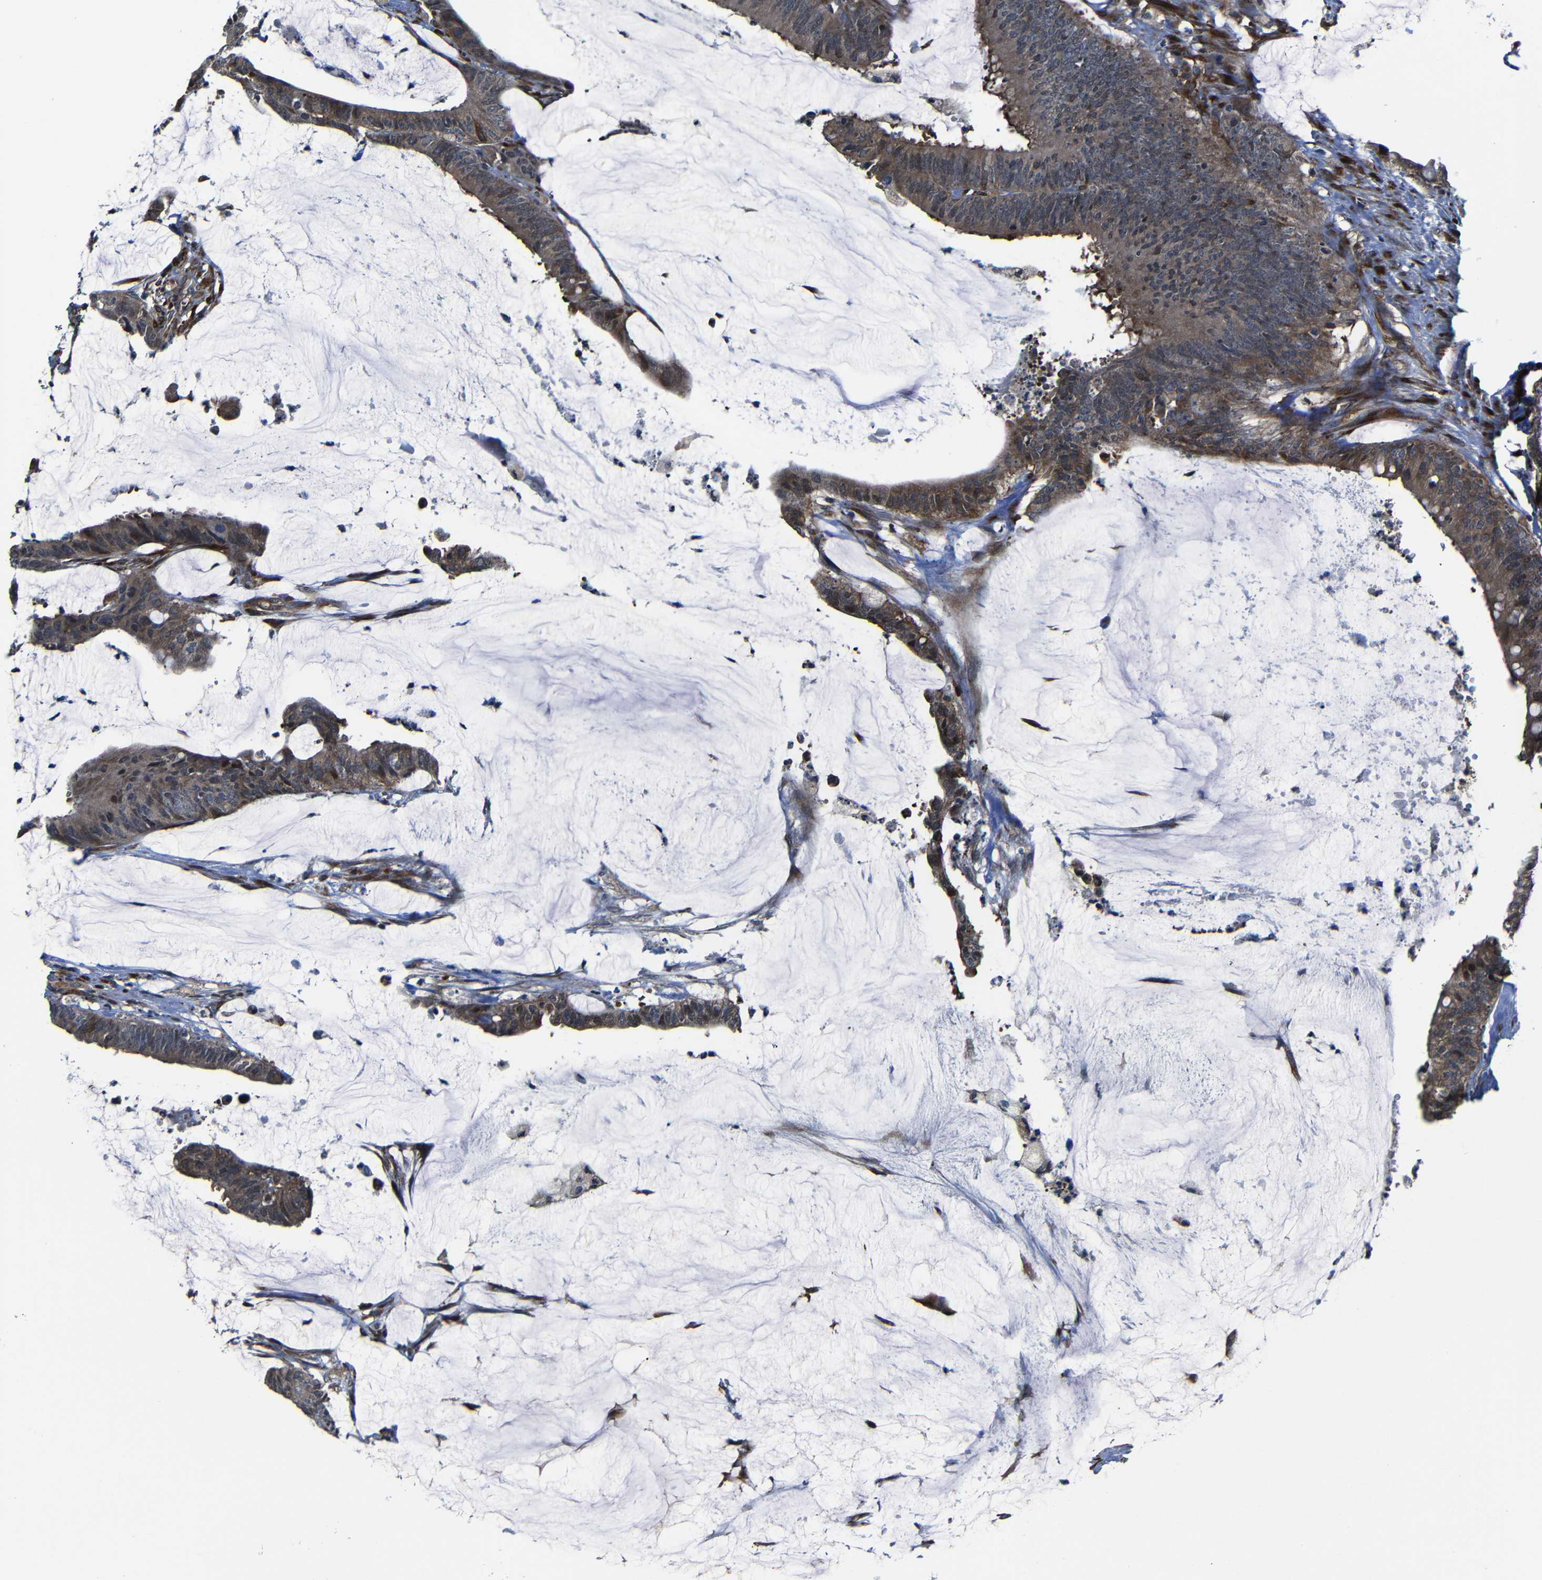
{"staining": {"intensity": "moderate", "quantity": ">75%", "location": "cytoplasmic/membranous"}, "tissue": "colorectal cancer", "cell_type": "Tumor cells", "image_type": "cancer", "snomed": [{"axis": "morphology", "description": "Adenocarcinoma, NOS"}, {"axis": "topography", "description": "Rectum"}], "caption": "About >75% of tumor cells in adenocarcinoma (colorectal) show moderate cytoplasmic/membranous protein expression as visualized by brown immunohistochemical staining.", "gene": "KIAA0513", "patient": {"sex": "female", "age": 66}}